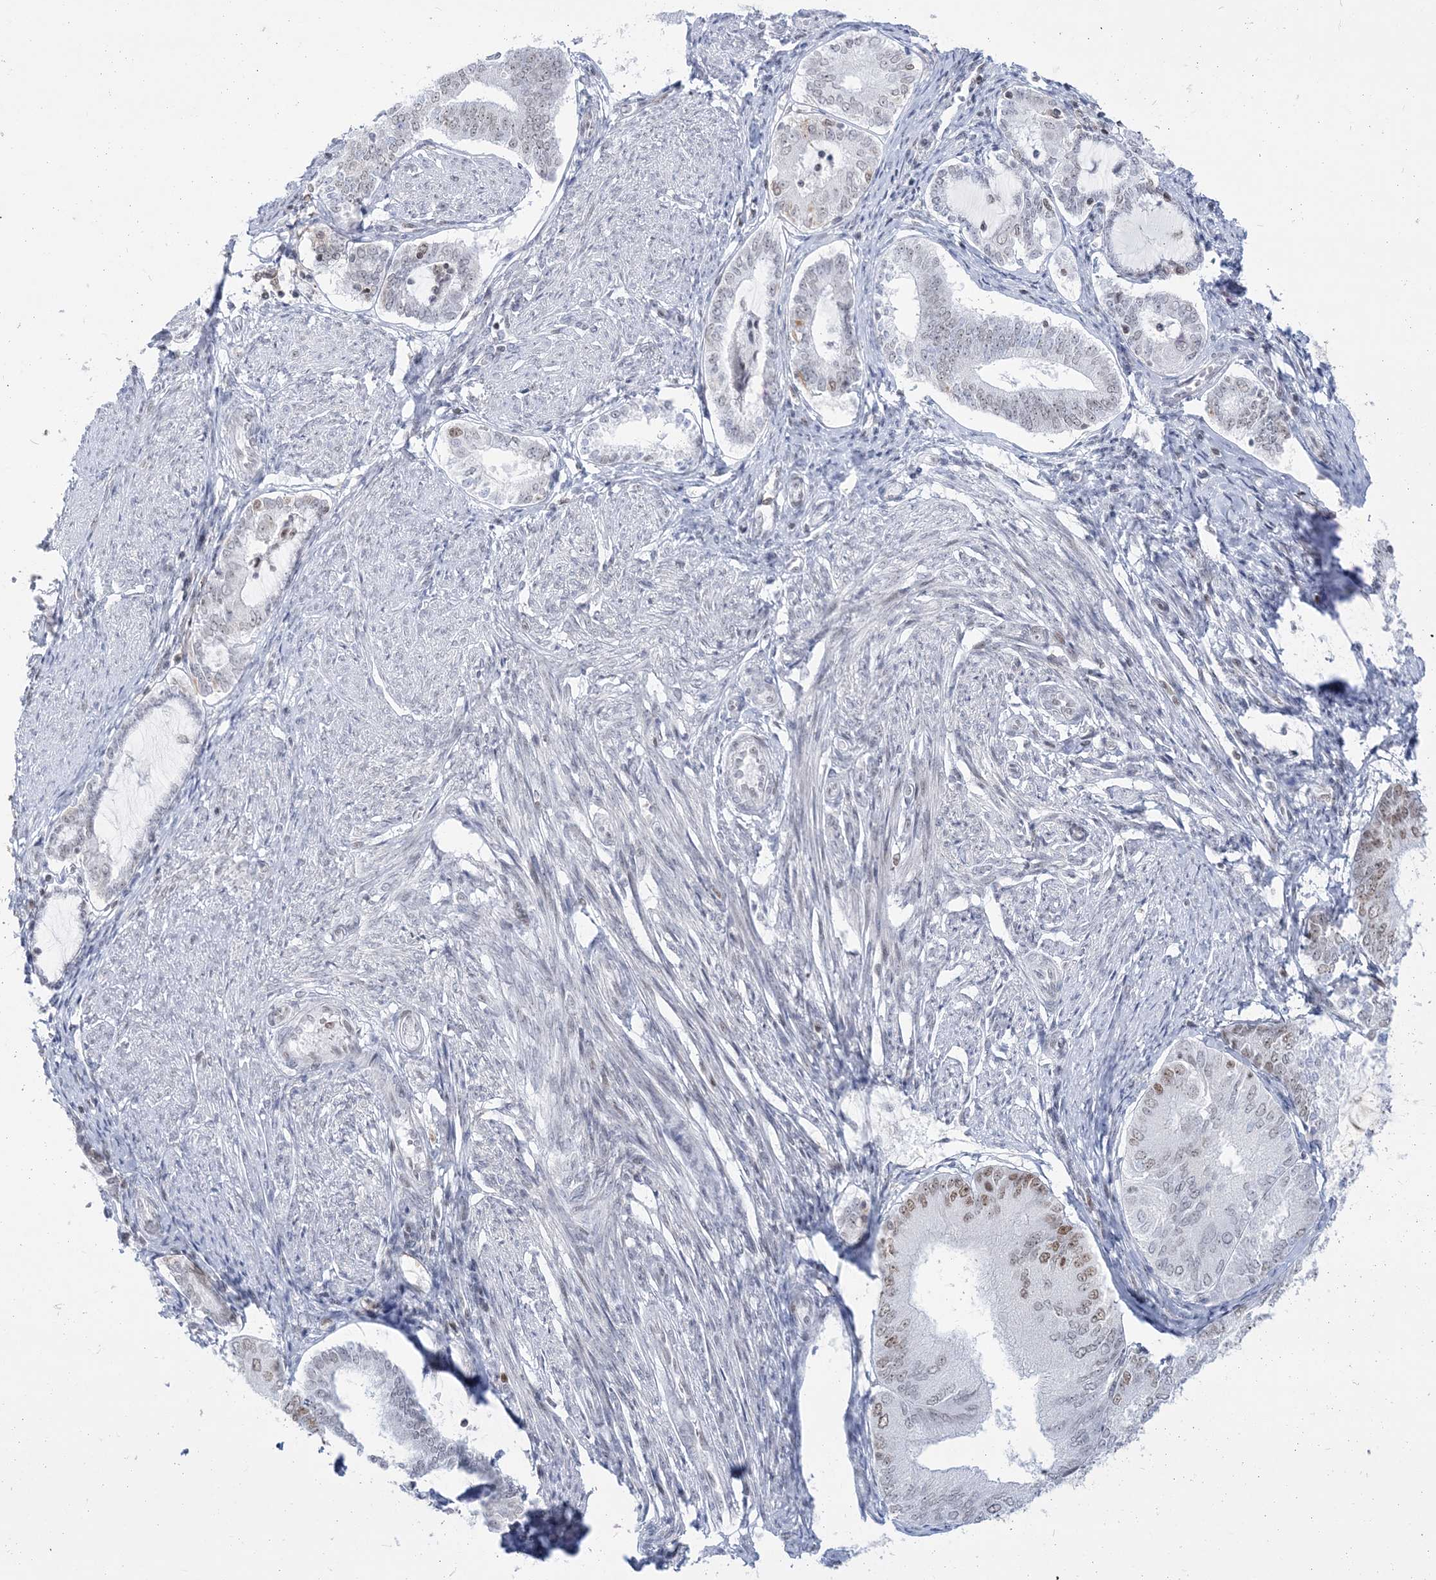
{"staining": {"intensity": "moderate", "quantity": "<25%", "location": "nuclear"}, "tissue": "endometrial cancer", "cell_type": "Tumor cells", "image_type": "cancer", "snomed": [{"axis": "morphology", "description": "Adenocarcinoma, NOS"}, {"axis": "topography", "description": "Endometrium"}], "caption": "Brown immunohistochemical staining in adenocarcinoma (endometrial) shows moderate nuclear expression in about <25% of tumor cells.", "gene": "DDX21", "patient": {"sex": "female", "age": 81}}